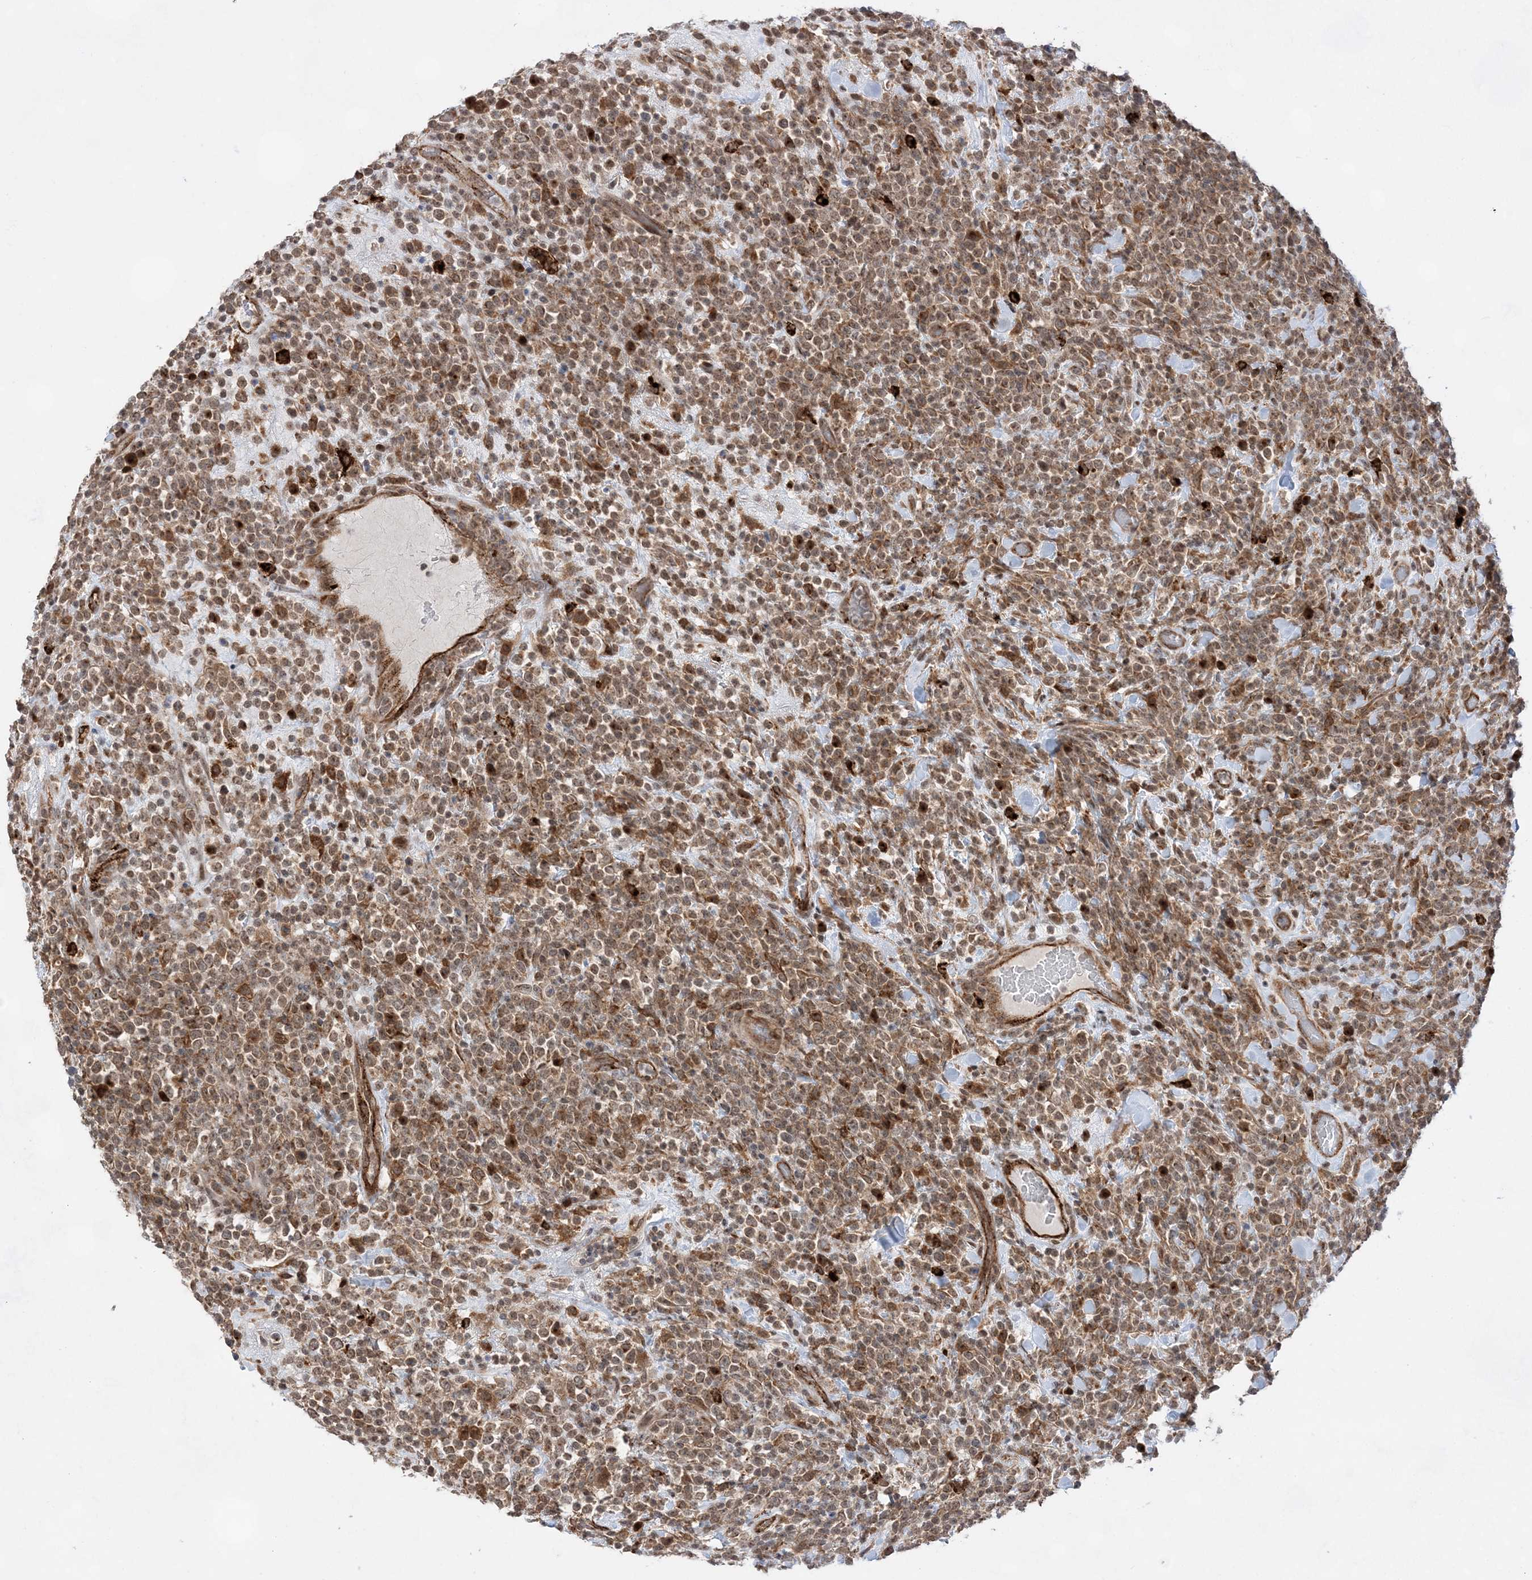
{"staining": {"intensity": "moderate", "quantity": ">75%", "location": "cytoplasmic/membranous"}, "tissue": "lymphoma", "cell_type": "Tumor cells", "image_type": "cancer", "snomed": [{"axis": "morphology", "description": "Malignant lymphoma, non-Hodgkin's type, High grade"}, {"axis": "topography", "description": "Colon"}], "caption": "Brown immunohistochemical staining in high-grade malignant lymphoma, non-Hodgkin's type demonstrates moderate cytoplasmic/membranous expression in about >75% of tumor cells.", "gene": "ANAPC15", "patient": {"sex": "female", "age": 53}}